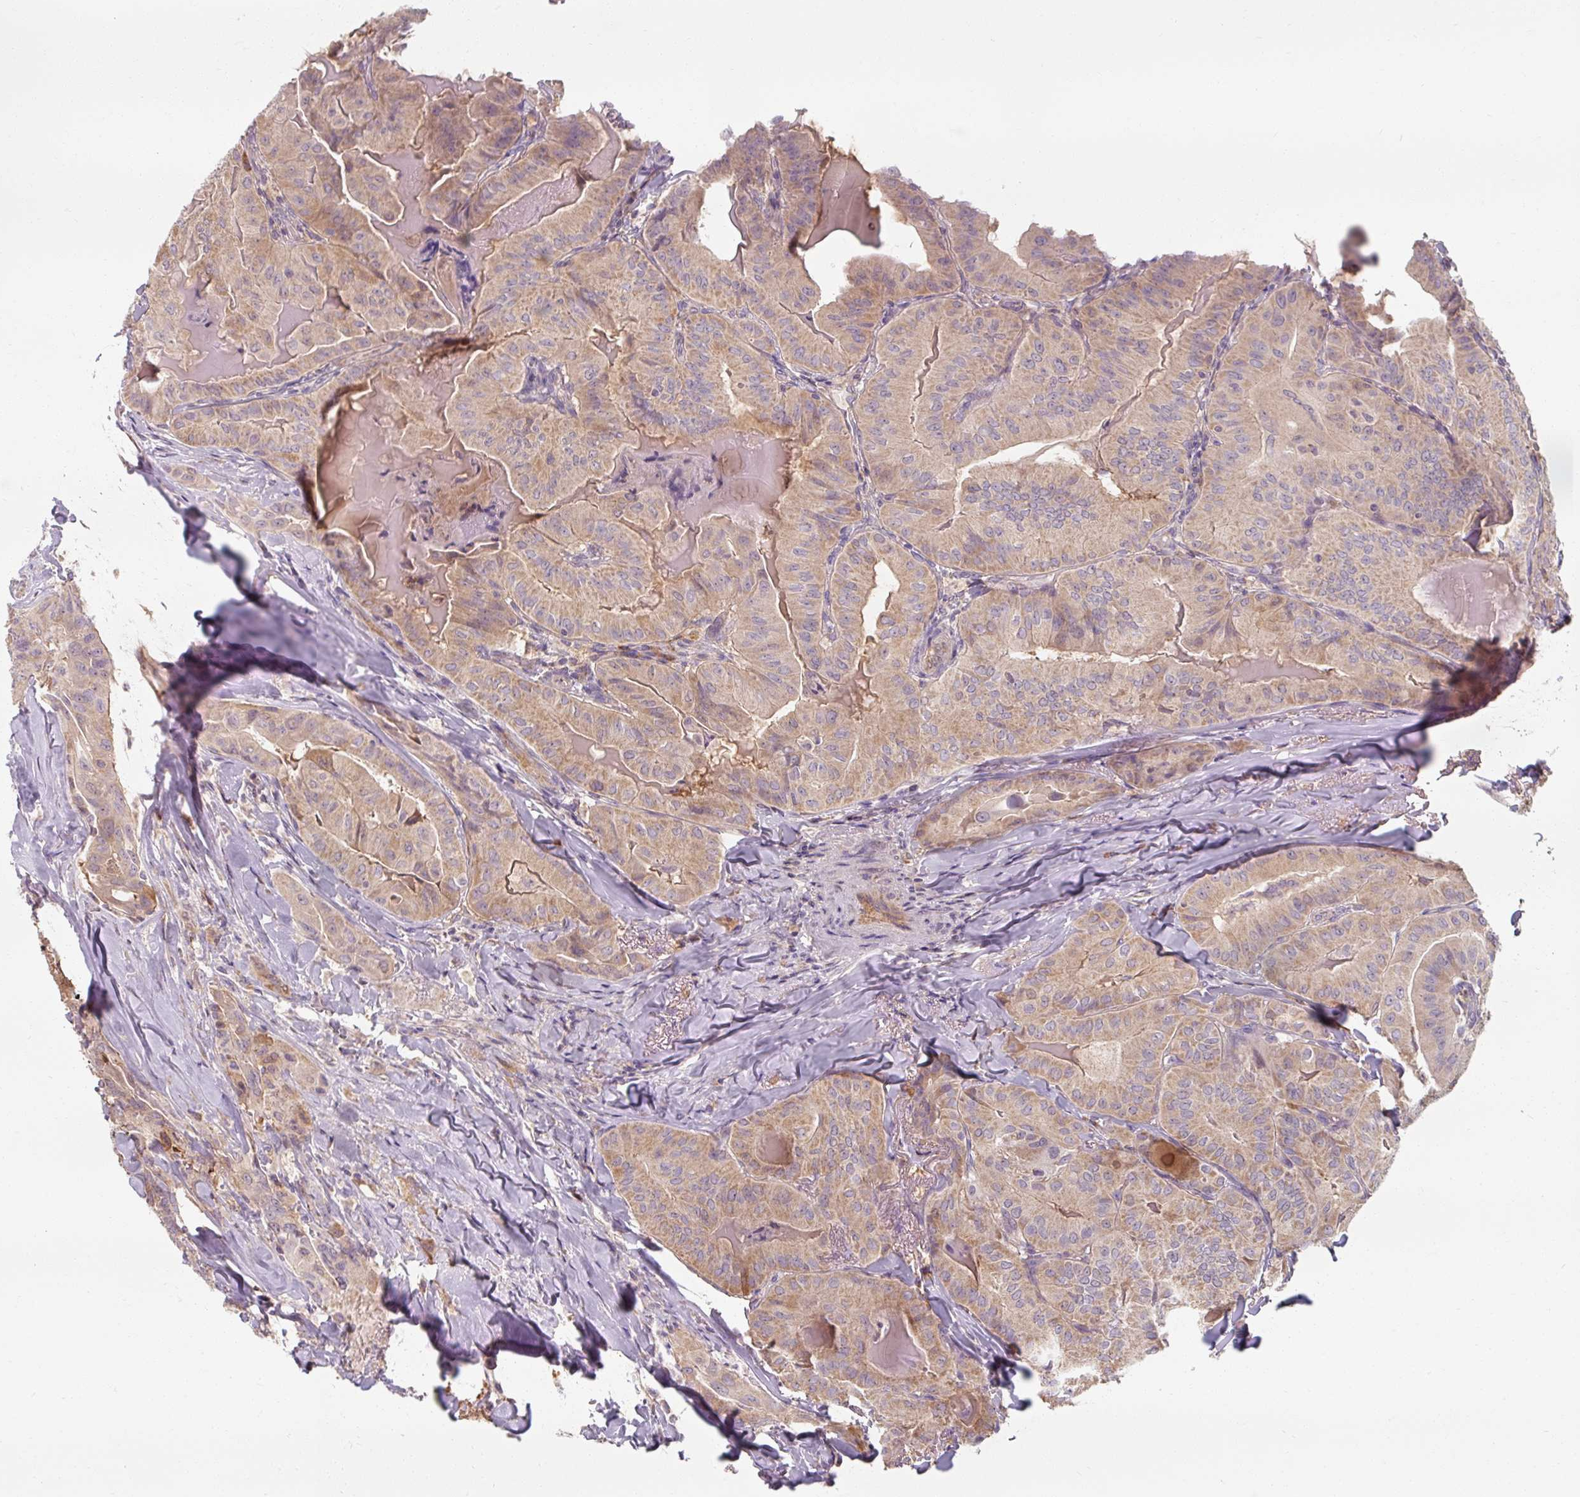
{"staining": {"intensity": "weak", "quantity": ">75%", "location": "cytoplasmic/membranous"}, "tissue": "thyroid cancer", "cell_type": "Tumor cells", "image_type": "cancer", "snomed": [{"axis": "morphology", "description": "Papillary adenocarcinoma, NOS"}, {"axis": "topography", "description": "Thyroid gland"}], "caption": "Weak cytoplasmic/membranous positivity is present in about >75% of tumor cells in thyroid cancer (papillary adenocarcinoma).", "gene": "TSEN54", "patient": {"sex": "female", "age": 68}}